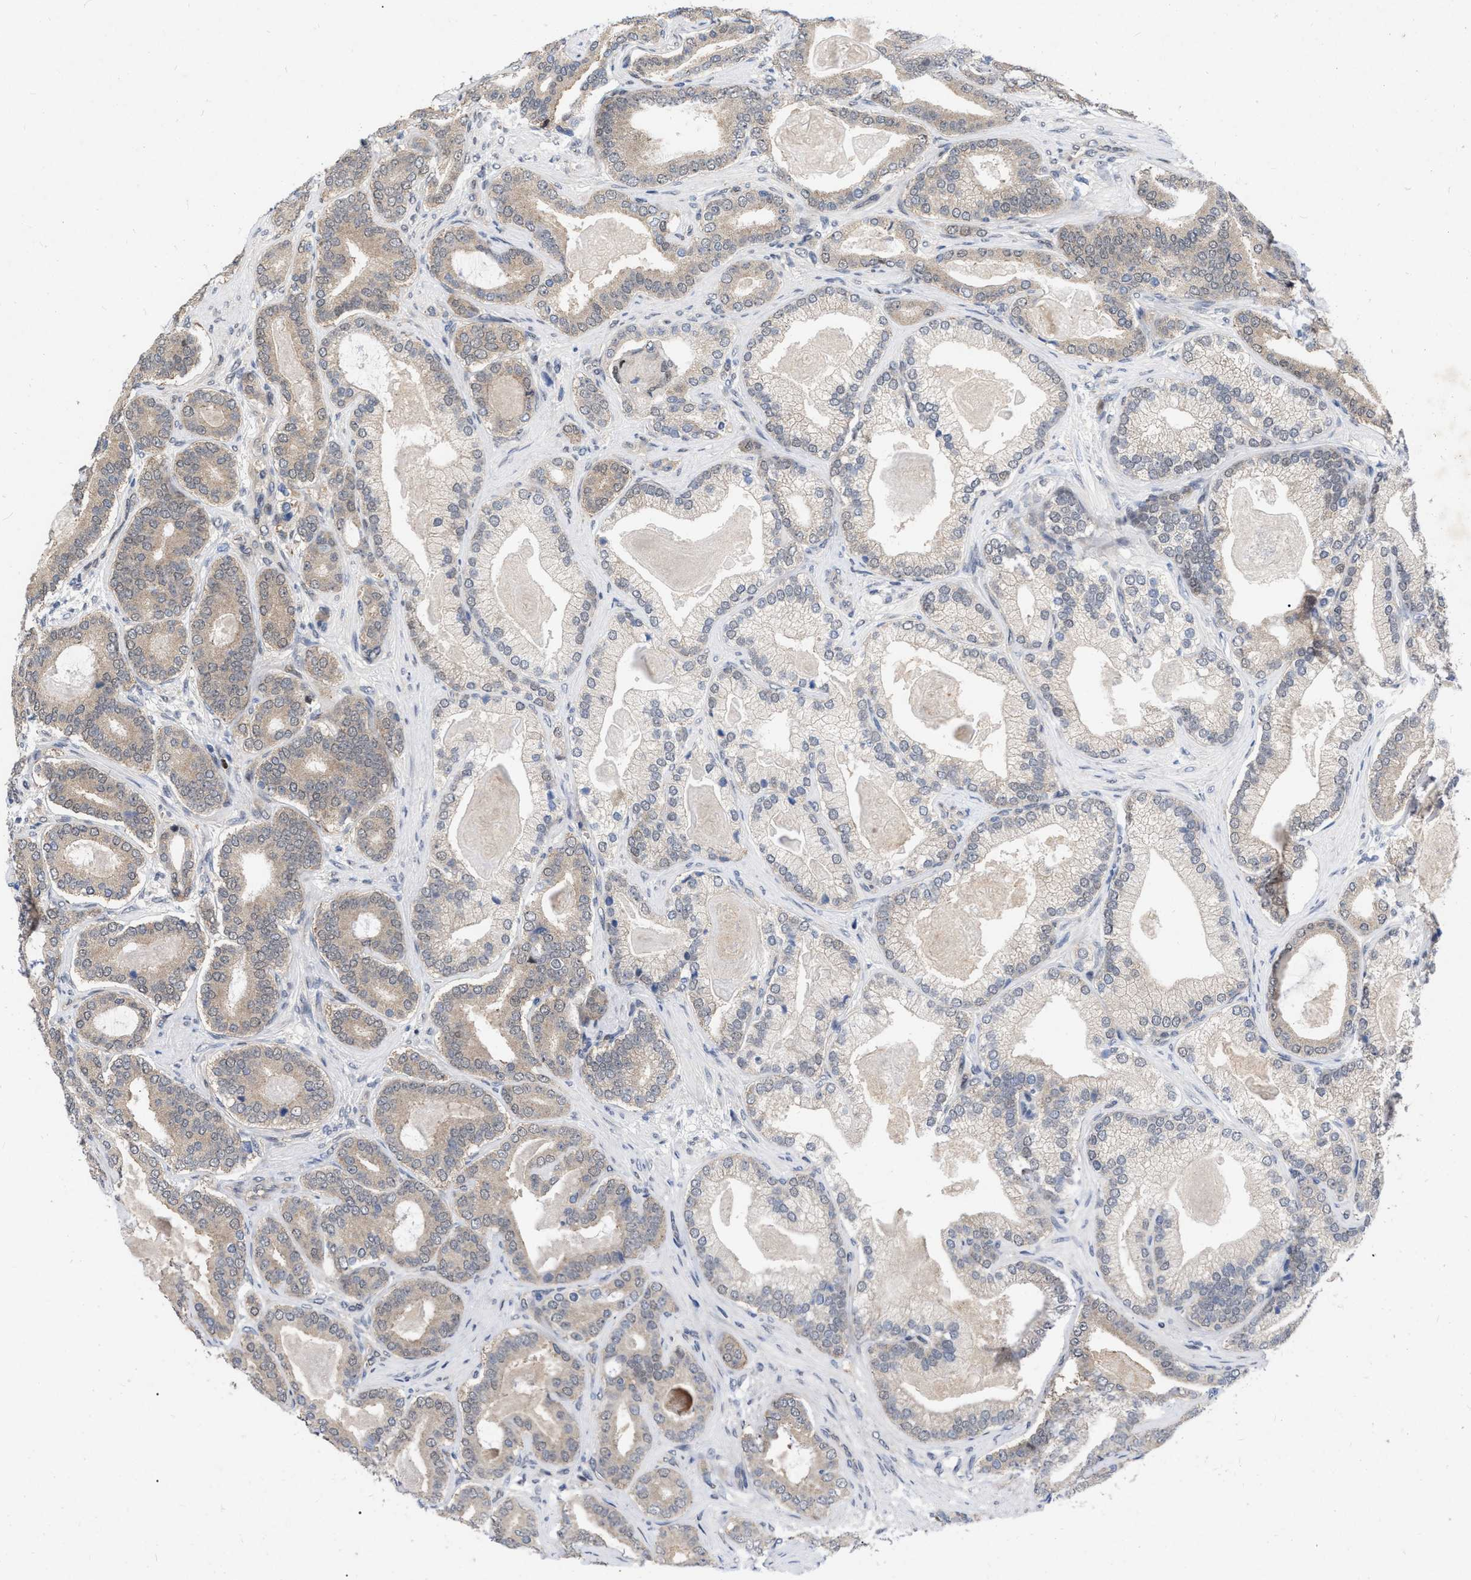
{"staining": {"intensity": "weak", "quantity": "25%-75%", "location": "cytoplasmic/membranous"}, "tissue": "prostate cancer", "cell_type": "Tumor cells", "image_type": "cancer", "snomed": [{"axis": "morphology", "description": "Adenocarcinoma, High grade"}, {"axis": "topography", "description": "Prostate"}], "caption": "DAB (3,3'-diaminobenzidine) immunohistochemical staining of prostate adenocarcinoma (high-grade) exhibits weak cytoplasmic/membranous protein expression in approximately 25%-75% of tumor cells.", "gene": "MDM4", "patient": {"sex": "male", "age": 60}}